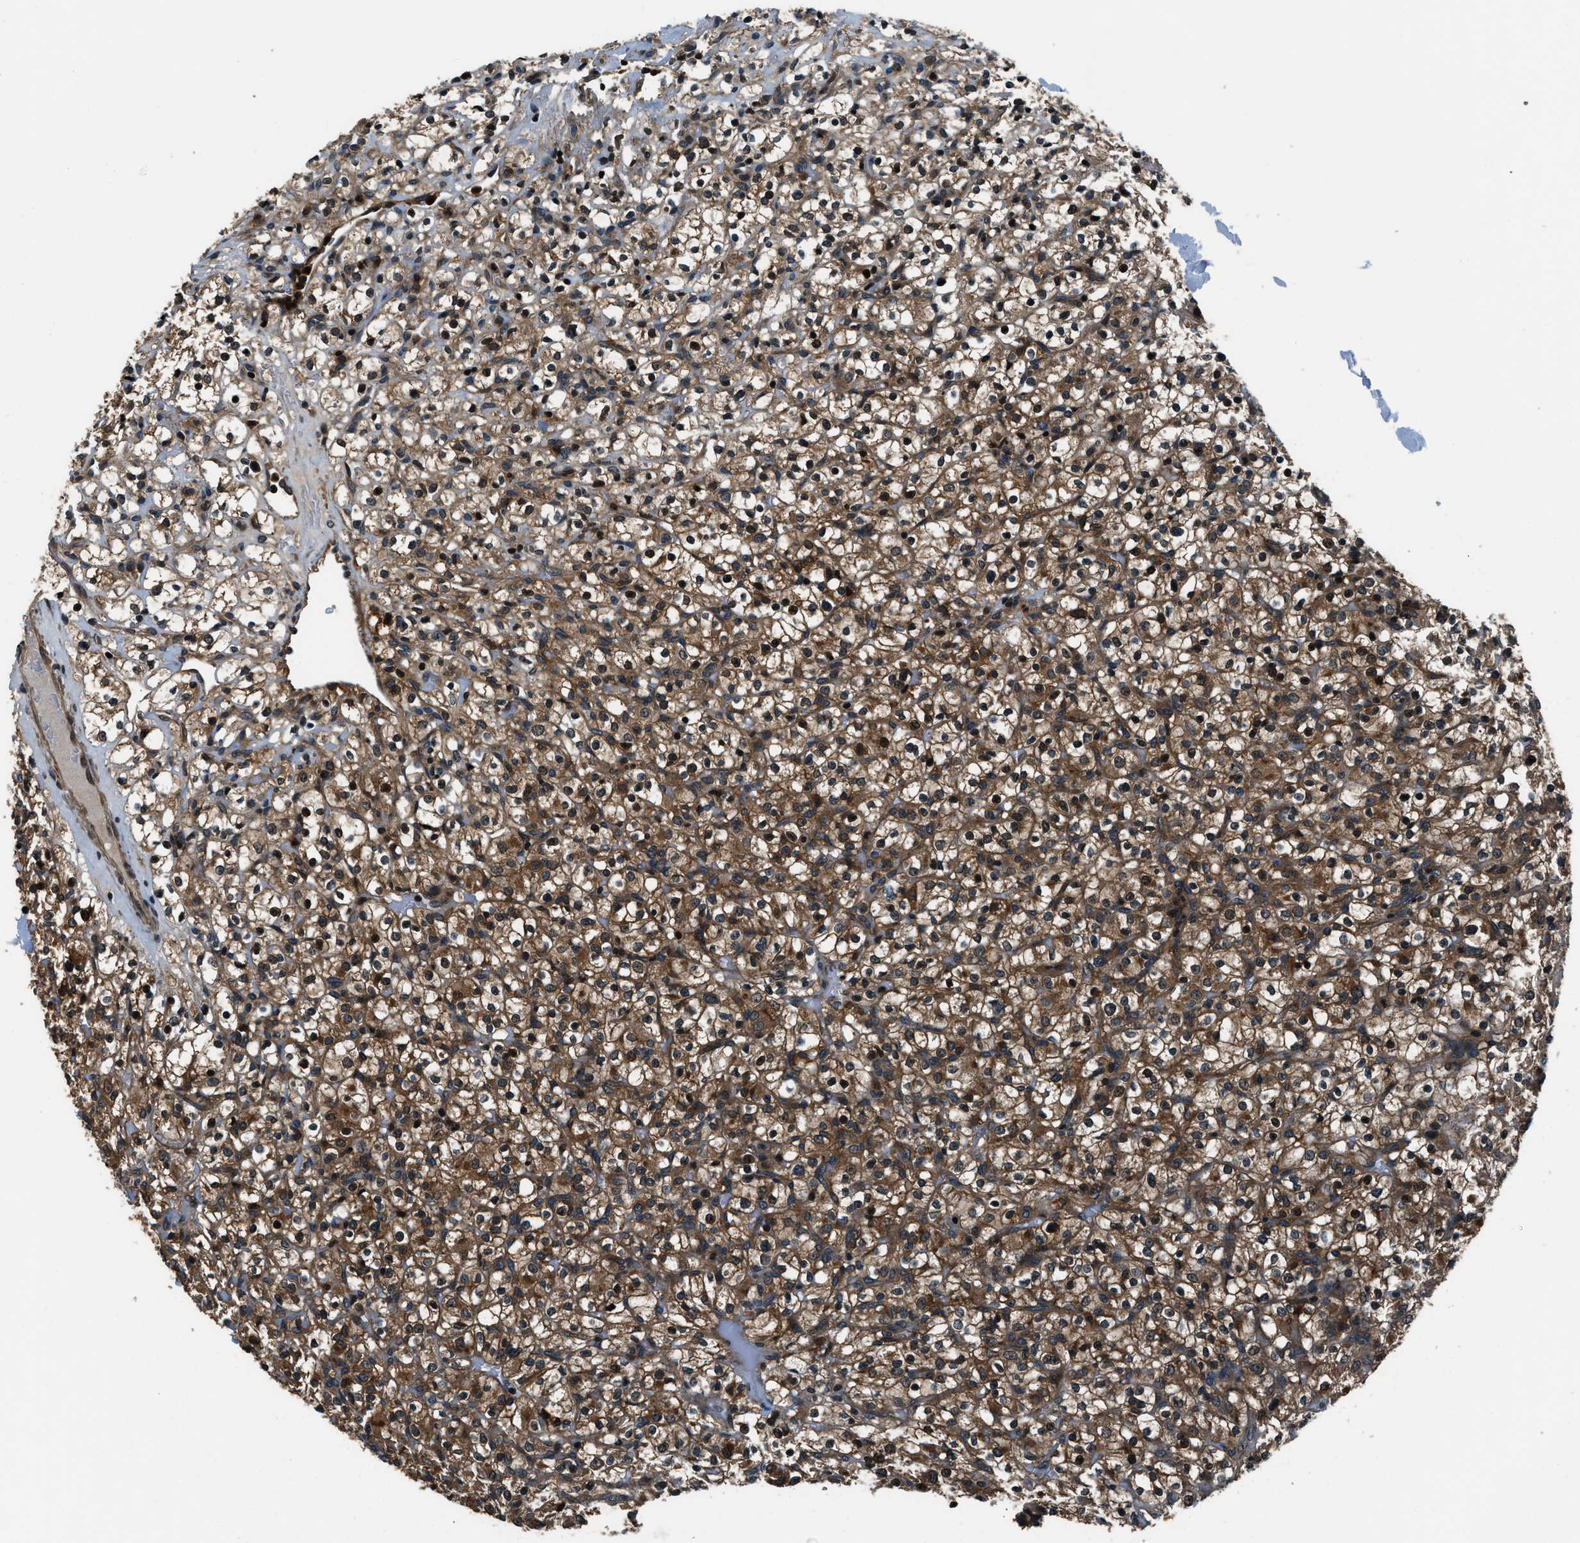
{"staining": {"intensity": "strong", "quantity": "25%-75%", "location": "cytoplasmic/membranous,nuclear"}, "tissue": "renal cancer", "cell_type": "Tumor cells", "image_type": "cancer", "snomed": [{"axis": "morphology", "description": "Normal tissue, NOS"}, {"axis": "morphology", "description": "Adenocarcinoma, NOS"}, {"axis": "topography", "description": "Kidney"}], "caption": "Renal adenocarcinoma tissue displays strong cytoplasmic/membranous and nuclear positivity in about 25%-75% of tumor cells, visualized by immunohistochemistry.", "gene": "ARHGEF11", "patient": {"sex": "female", "age": 72}}